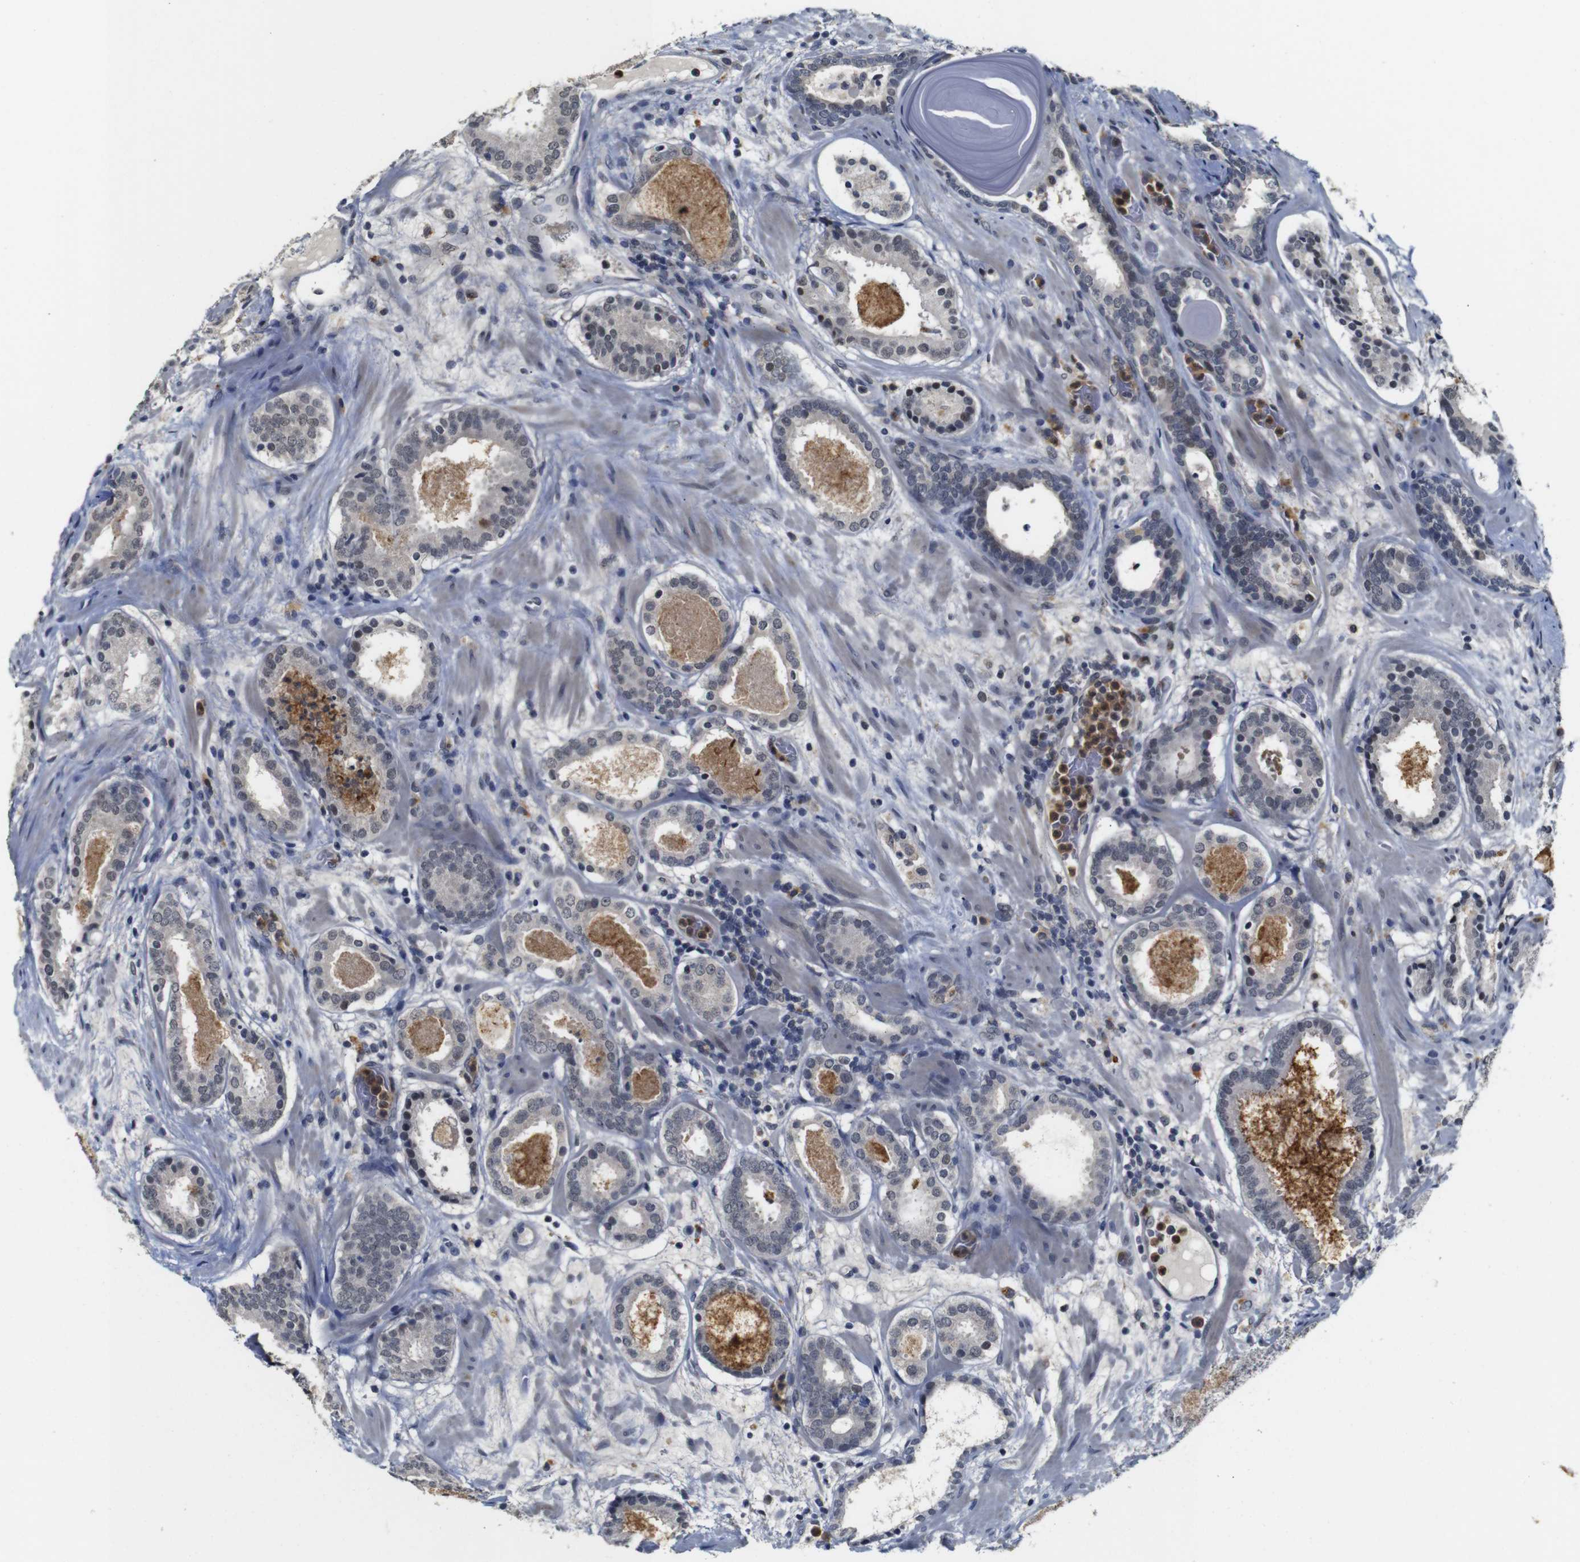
{"staining": {"intensity": "moderate", "quantity": "<25%", "location": "cytoplasmic/membranous"}, "tissue": "prostate cancer", "cell_type": "Tumor cells", "image_type": "cancer", "snomed": [{"axis": "morphology", "description": "Adenocarcinoma, Low grade"}, {"axis": "topography", "description": "Prostate"}], "caption": "A photomicrograph of prostate adenocarcinoma (low-grade) stained for a protein exhibits moderate cytoplasmic/membranous brown staining in tumor cells.", "gene": "NTRK3", "patient": {"sex": "male", "age": 69}}